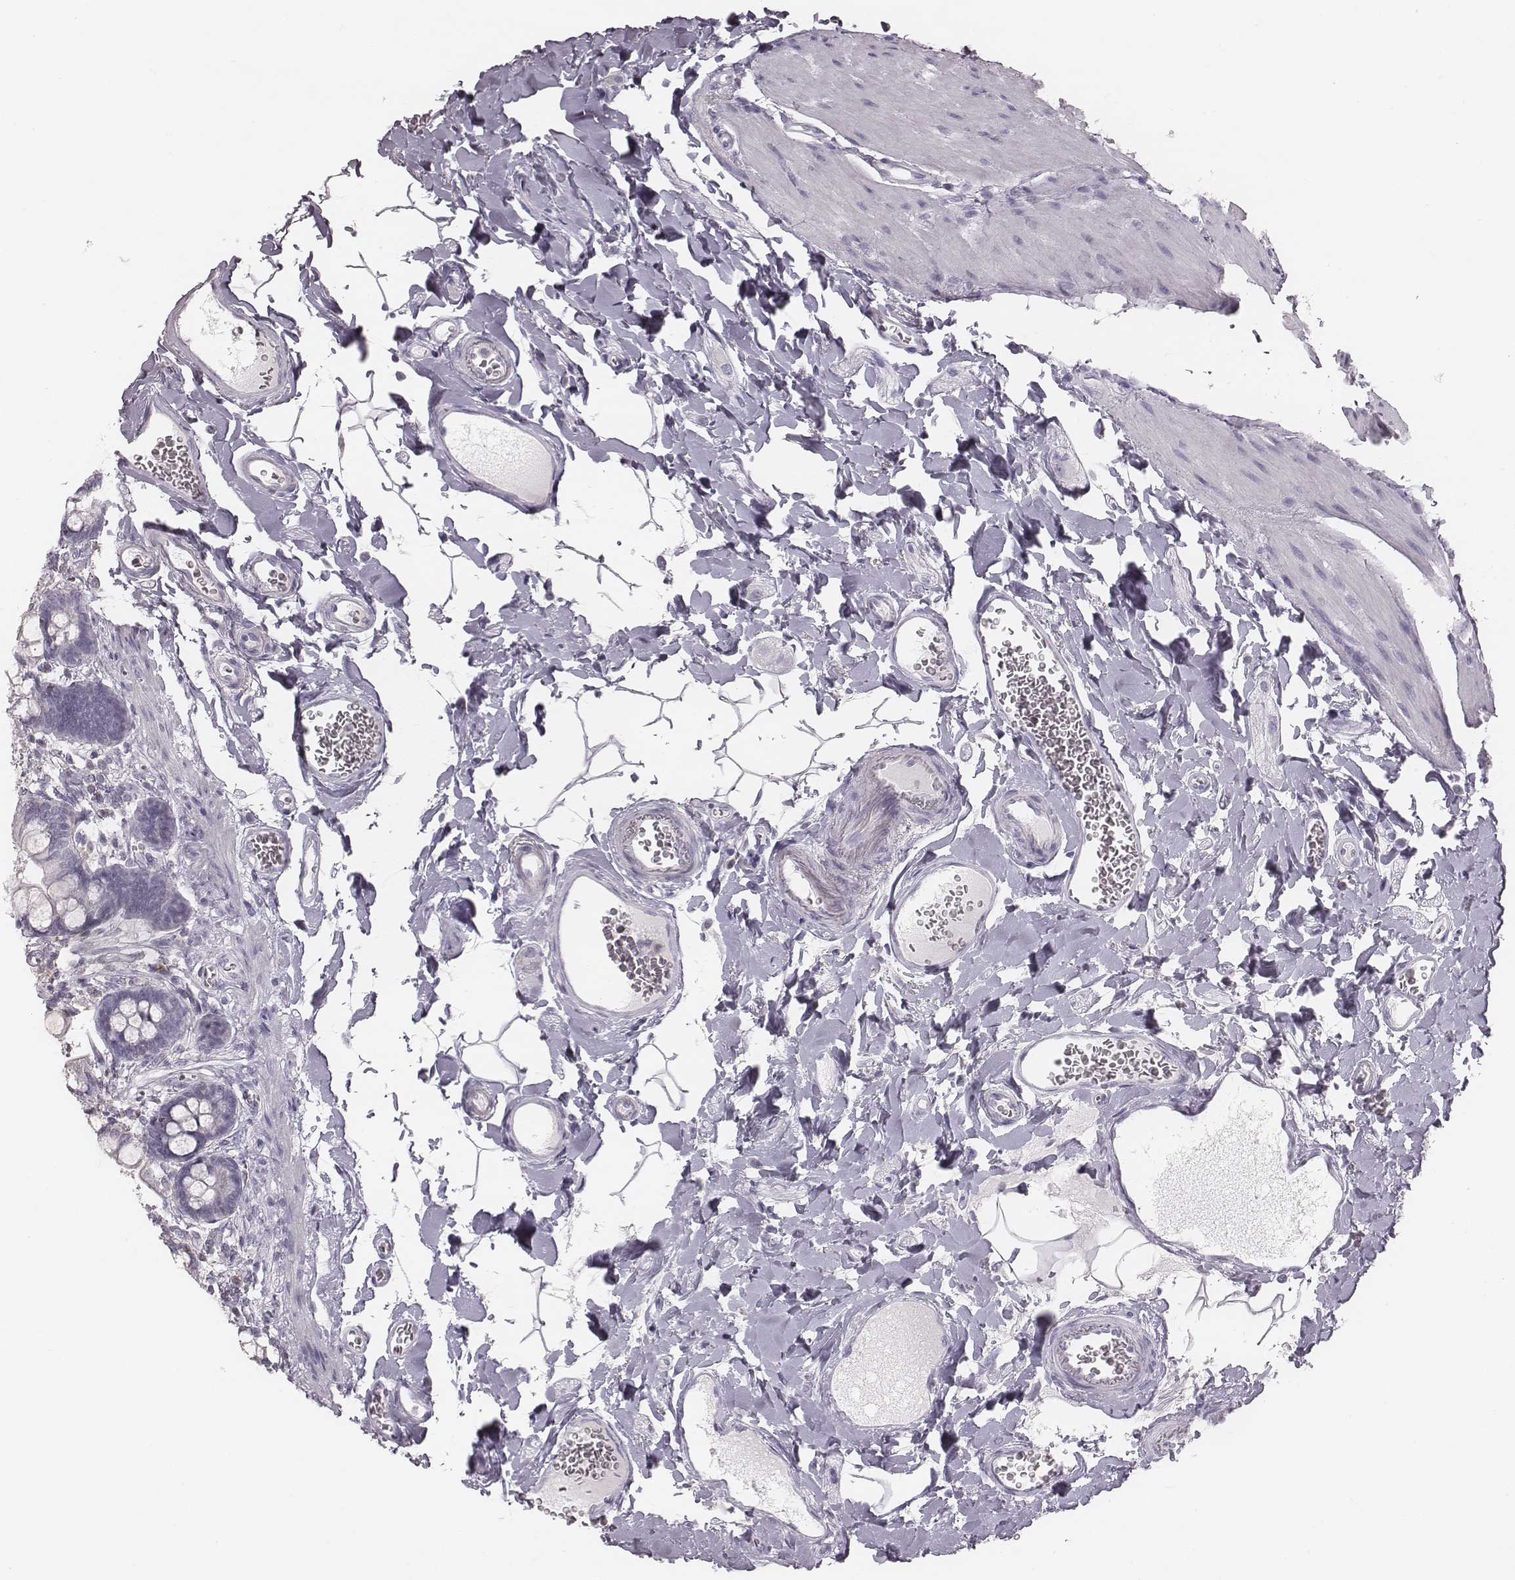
{"staining": {"intensity": "negative", "quantity": "none", "location": "none"}, "tissue": "small intestine", "cell_type": "Glandular cells", "image_type": "normal", "snomed": [{"axis": "morphology", "description": "Normal tissue, NOS"}, {"axis": "topography", "description": "Small intestine"}], "caption": "High power microscopy micrograph of an immunohistochemistry photomicrograph of unremarkable small intestine, revealing no significant positivity in glandular cells. (Brightfield microscopy of DAB (3,3'-diaminobenzidine) immunohistochemistry (IHC) at high magnification).", "gene": "ENSG00000285837", "patient": {"sex": "female", "age": 56}}